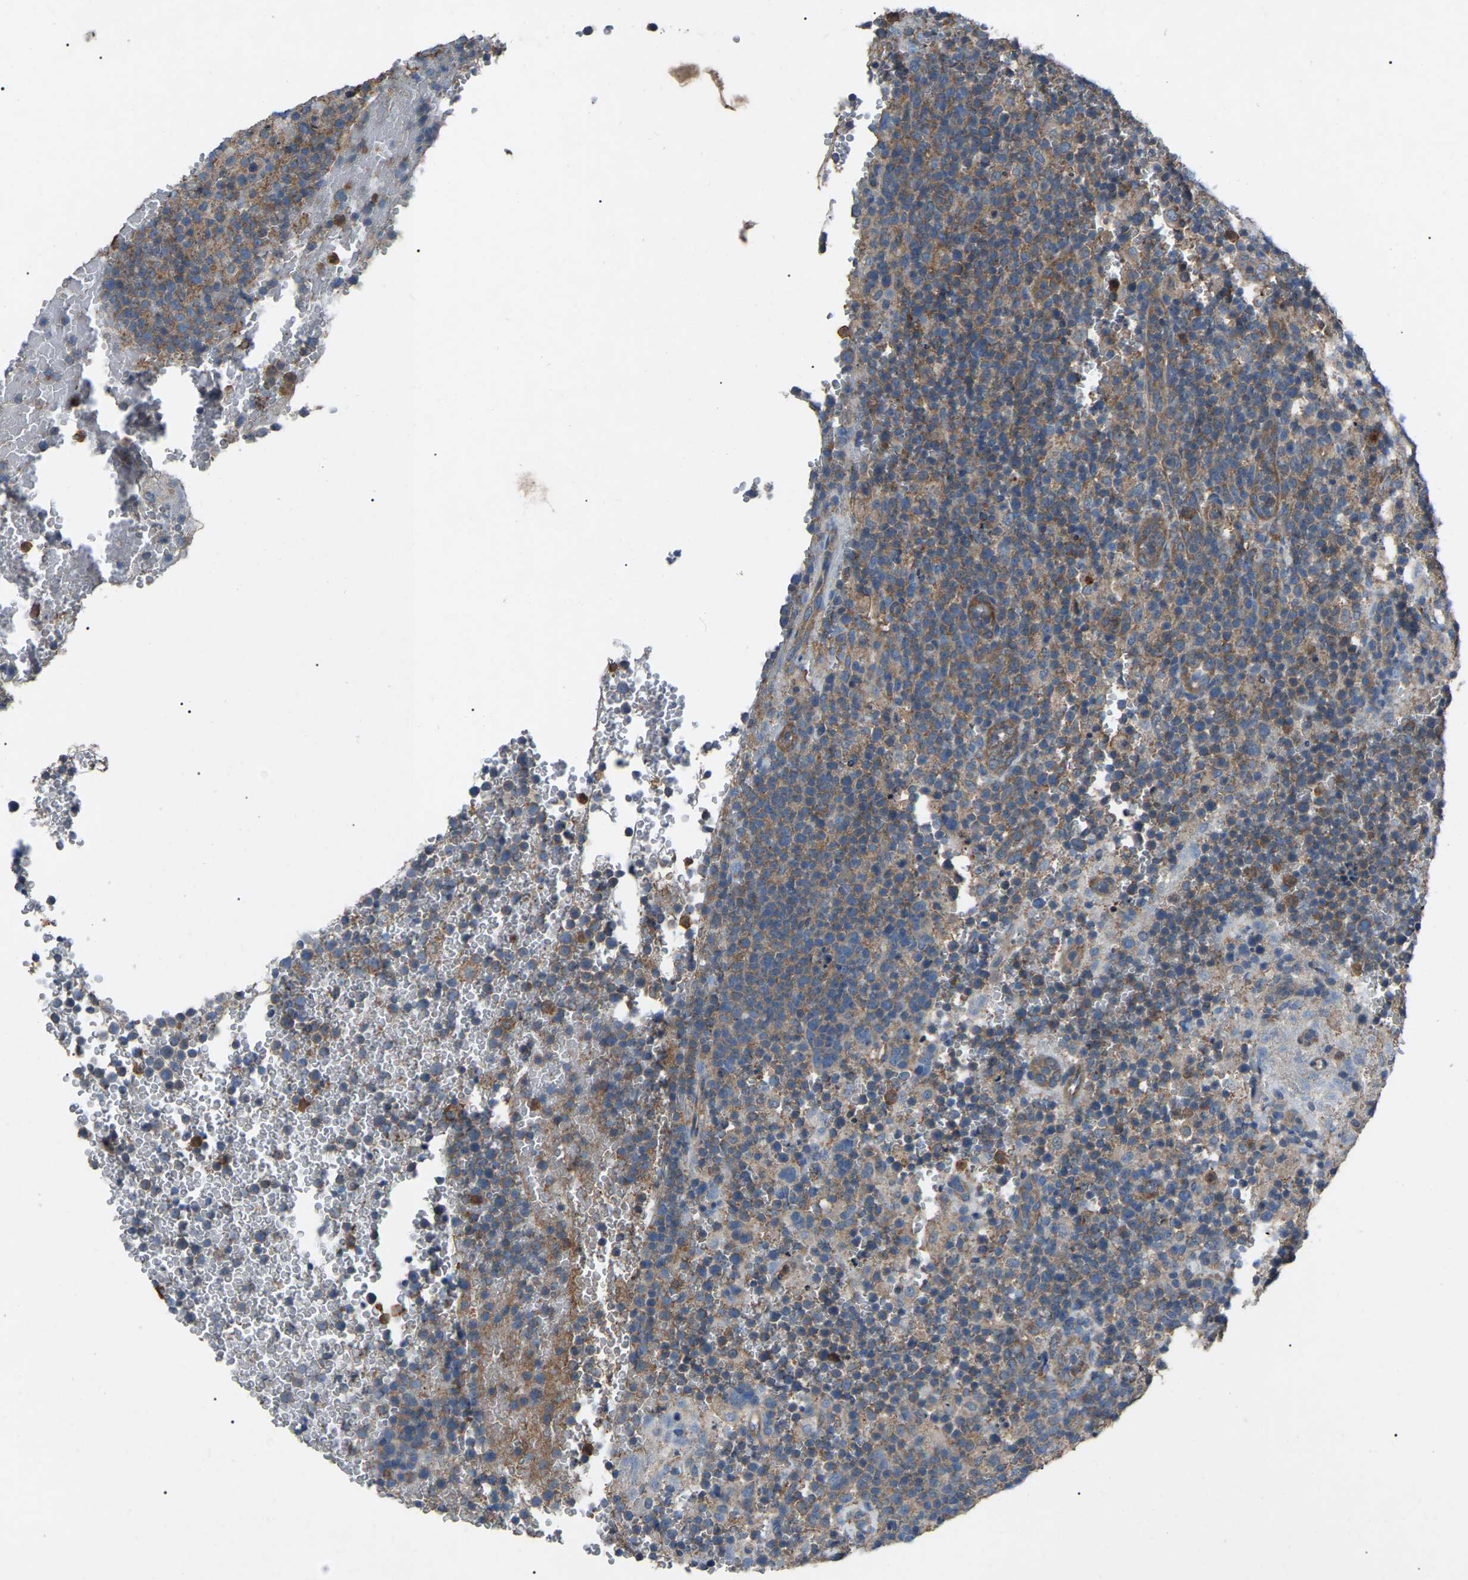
{"staining": {"intensity": "moderate", "quantity": ">75%", "location": "cytoplasmic/membranous"}, "tissue": "lymphoma", "cell_type": "Tumor cells", "image_type": "cancer", "snomed": [{"axis": "morphology", "description": "Malignant lymphoma, non-Hodgkin's type, High grade"}, {"axis": "topography", "description": "Lymph node"}], "caption": "This is a photomicrograph of IHC staining of malignant lymphoma, non-Hodgkin's type (high-grade), which shows moderate positivity in the cytoplasmic/membranous of tumor cells.", "gene": "AIMP1", "patient": {"sex": "male", "age": 61}}